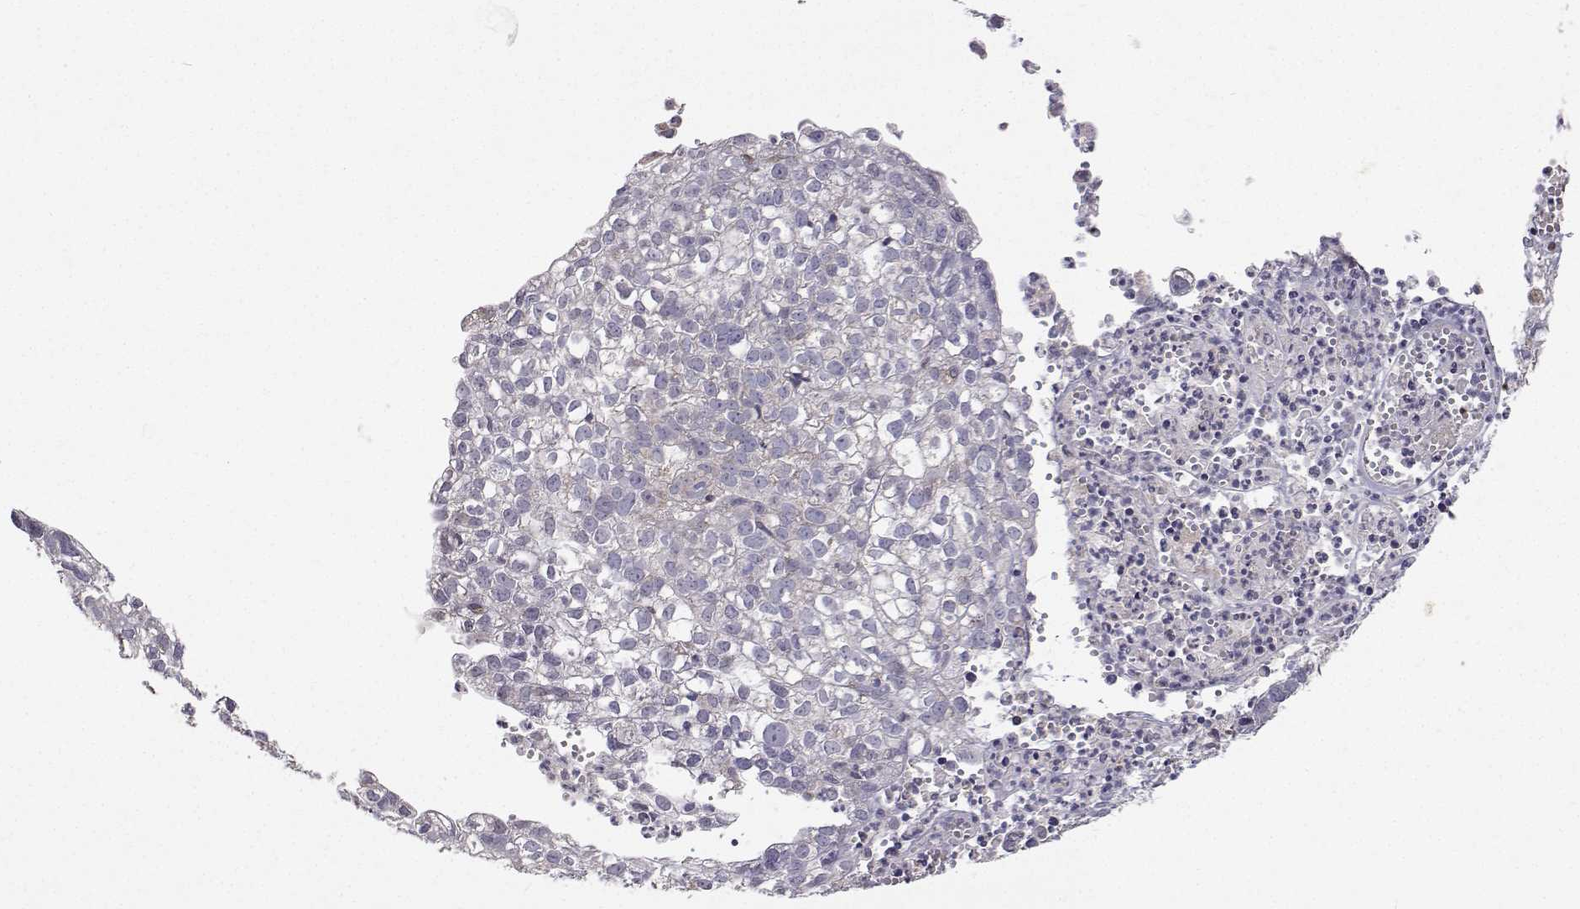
{"staining": {"intensity": "weak", "quantity": "<25%", "location": "cytoplasmic/membranous"}, "tissue": "cervical cancer", "cell_type": "Tumor cells", "image_type": "cancer", "snomed": [{"axis": "morphology", "description": "Squamous cell carcinoma, NOS"}, {"axis": "topography", "description": "Cervix"}], "caption": "The photomicrograph shows no staining of tumor cells in cervical cancer (squamous cell carcinoma).", "gene": "MRPL3", "patient": {"sex": "female", "age": 55}}